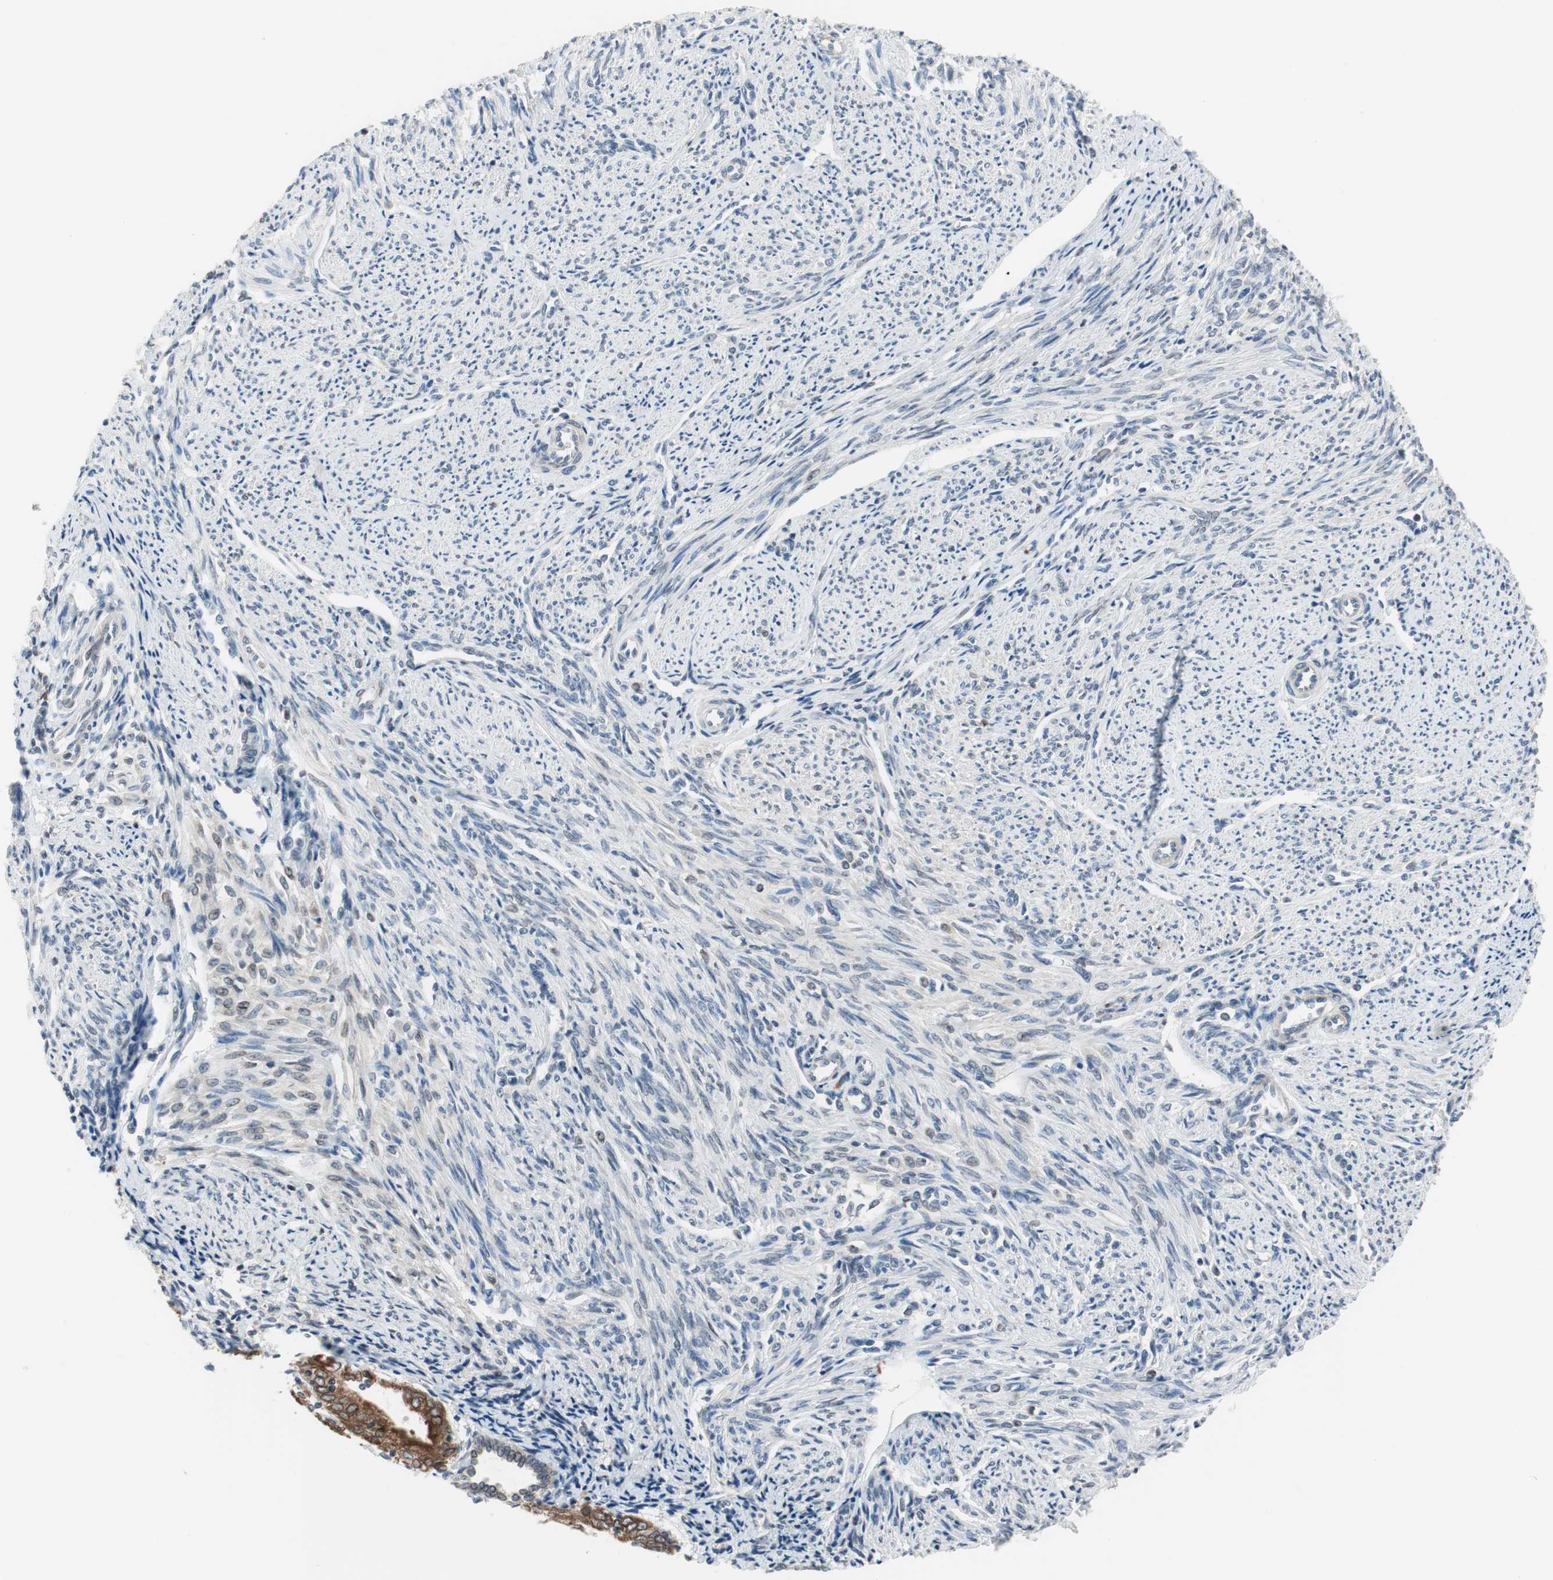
{"staining": {"intensity": "negative", "quantity": "none", "location": "none"}, "tissue": "smooth muscle", "cell_type": "Smooth muscle cells", "image_type": "normal", "snomed": [{"axis": "morphology", "description": "Normal tissue, NOS"}, {"axis": "topography", "description": "Smooth muscle"}], "caption": "The IHC photomicrograph has no significant staining in smooth muscle cells of smooth muscle. (DAB (3,3'-diaminobenzidine) immunohistochemistry (IHC) with hematoxylin counter stain).", "gene": "TMED7", "patient": {"sex": "female", "age": 65}}